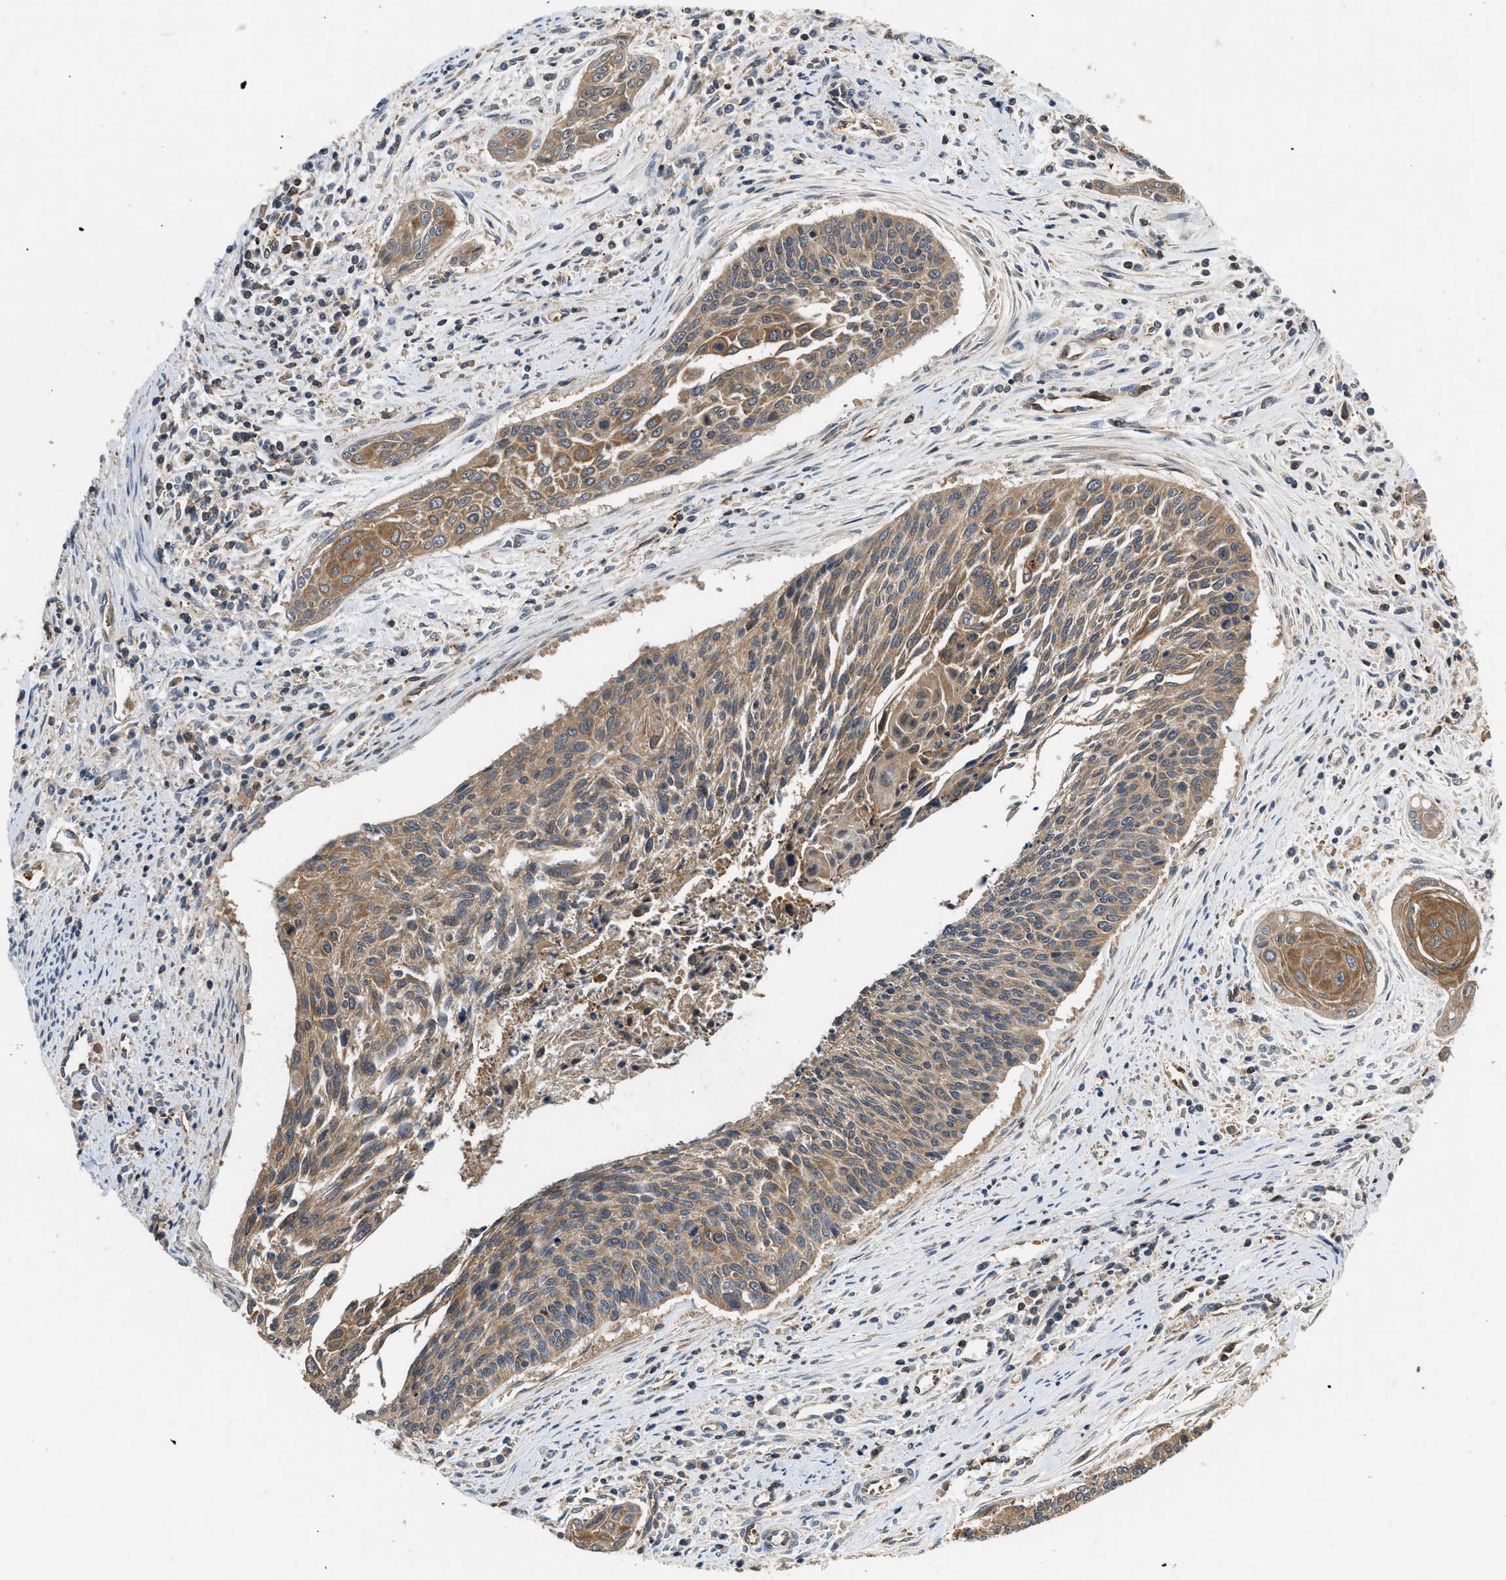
{"staining": {"intensity": "moderate", "quantity": ">75%", "location": "cytoplasmic/membranous"}, "tissue": "cervical cancer", "cell_type": "Tumor cells", "image_type": "cancer", "snomed": [{"axis": "morphology", "description": "Squamous cell carcinoma, NOS"}, {"axis": "topography", "description": "Cervix"}], "caption": "Approximately >75% of tumor cells in cervical squamous cell carcinoma reveal moderate cytoplasmic/membranous protein positivity as visualized by brown immunohistochemical staining.", "gene": "HMGCR", "patient": {"sex": "female", "age": 55}}